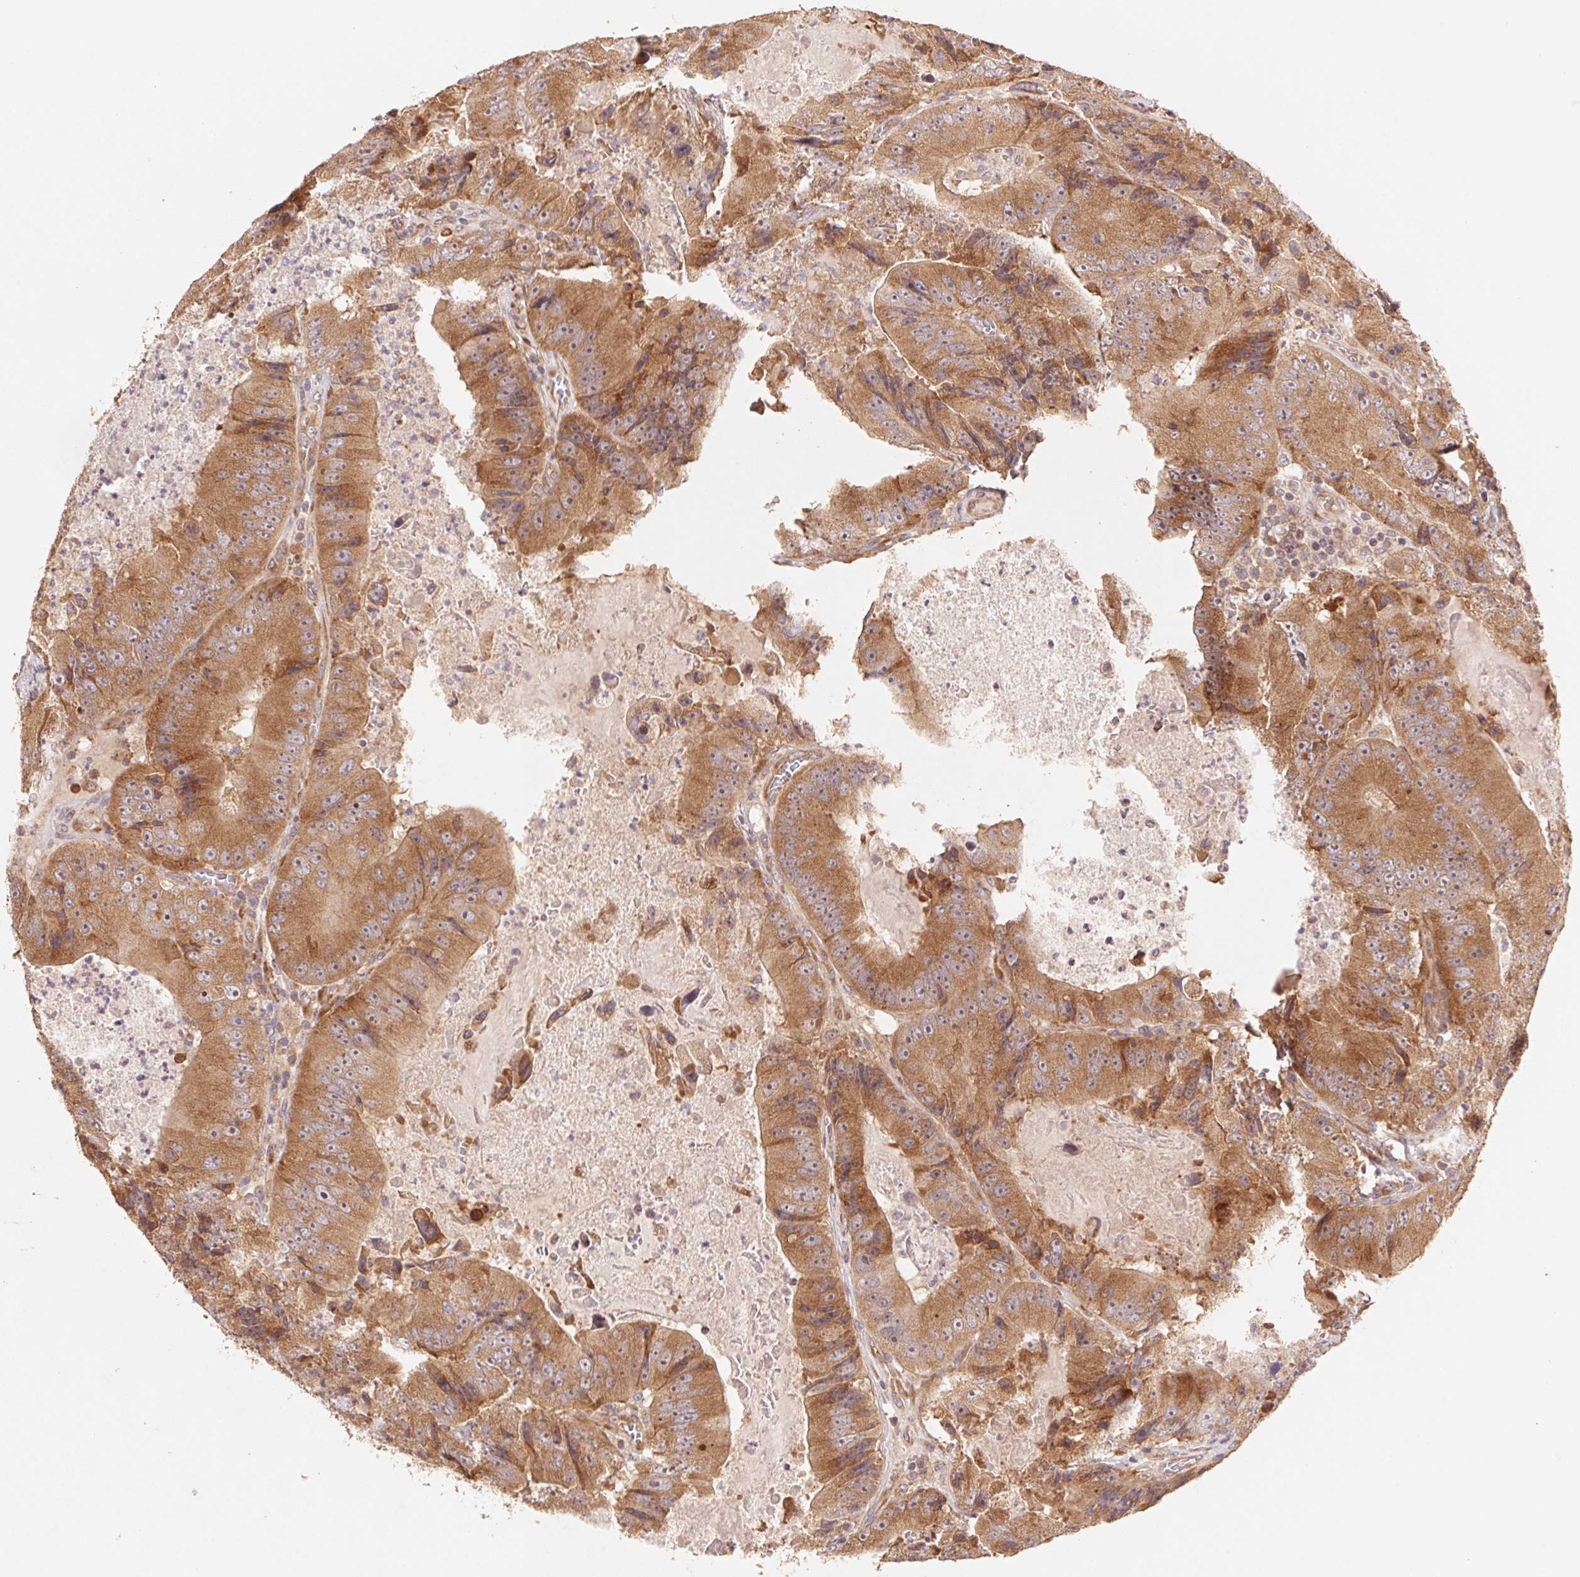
{"staining": {"intensity": "moderate", "quantity": ">75%", "location": "cytoplasmic/membranous"}, "tissue": "colorectal cancer", "cell_type": "Tumor cells", "image_type": "cancer", "snomed": [{"axis": "morphology", "description": "Adenocarcinoma, NOS"}, {"axis": "topography", "description": "Colon"}], "caption": "DAB immunohistochemical staining of colorectal adenocarcinoma displays moderate cytoplasmic/membranous protein staining in approximately >75% of tumor cells.", "gene": "RPL27A", "patient": {"sex": "female", "age": 86}}